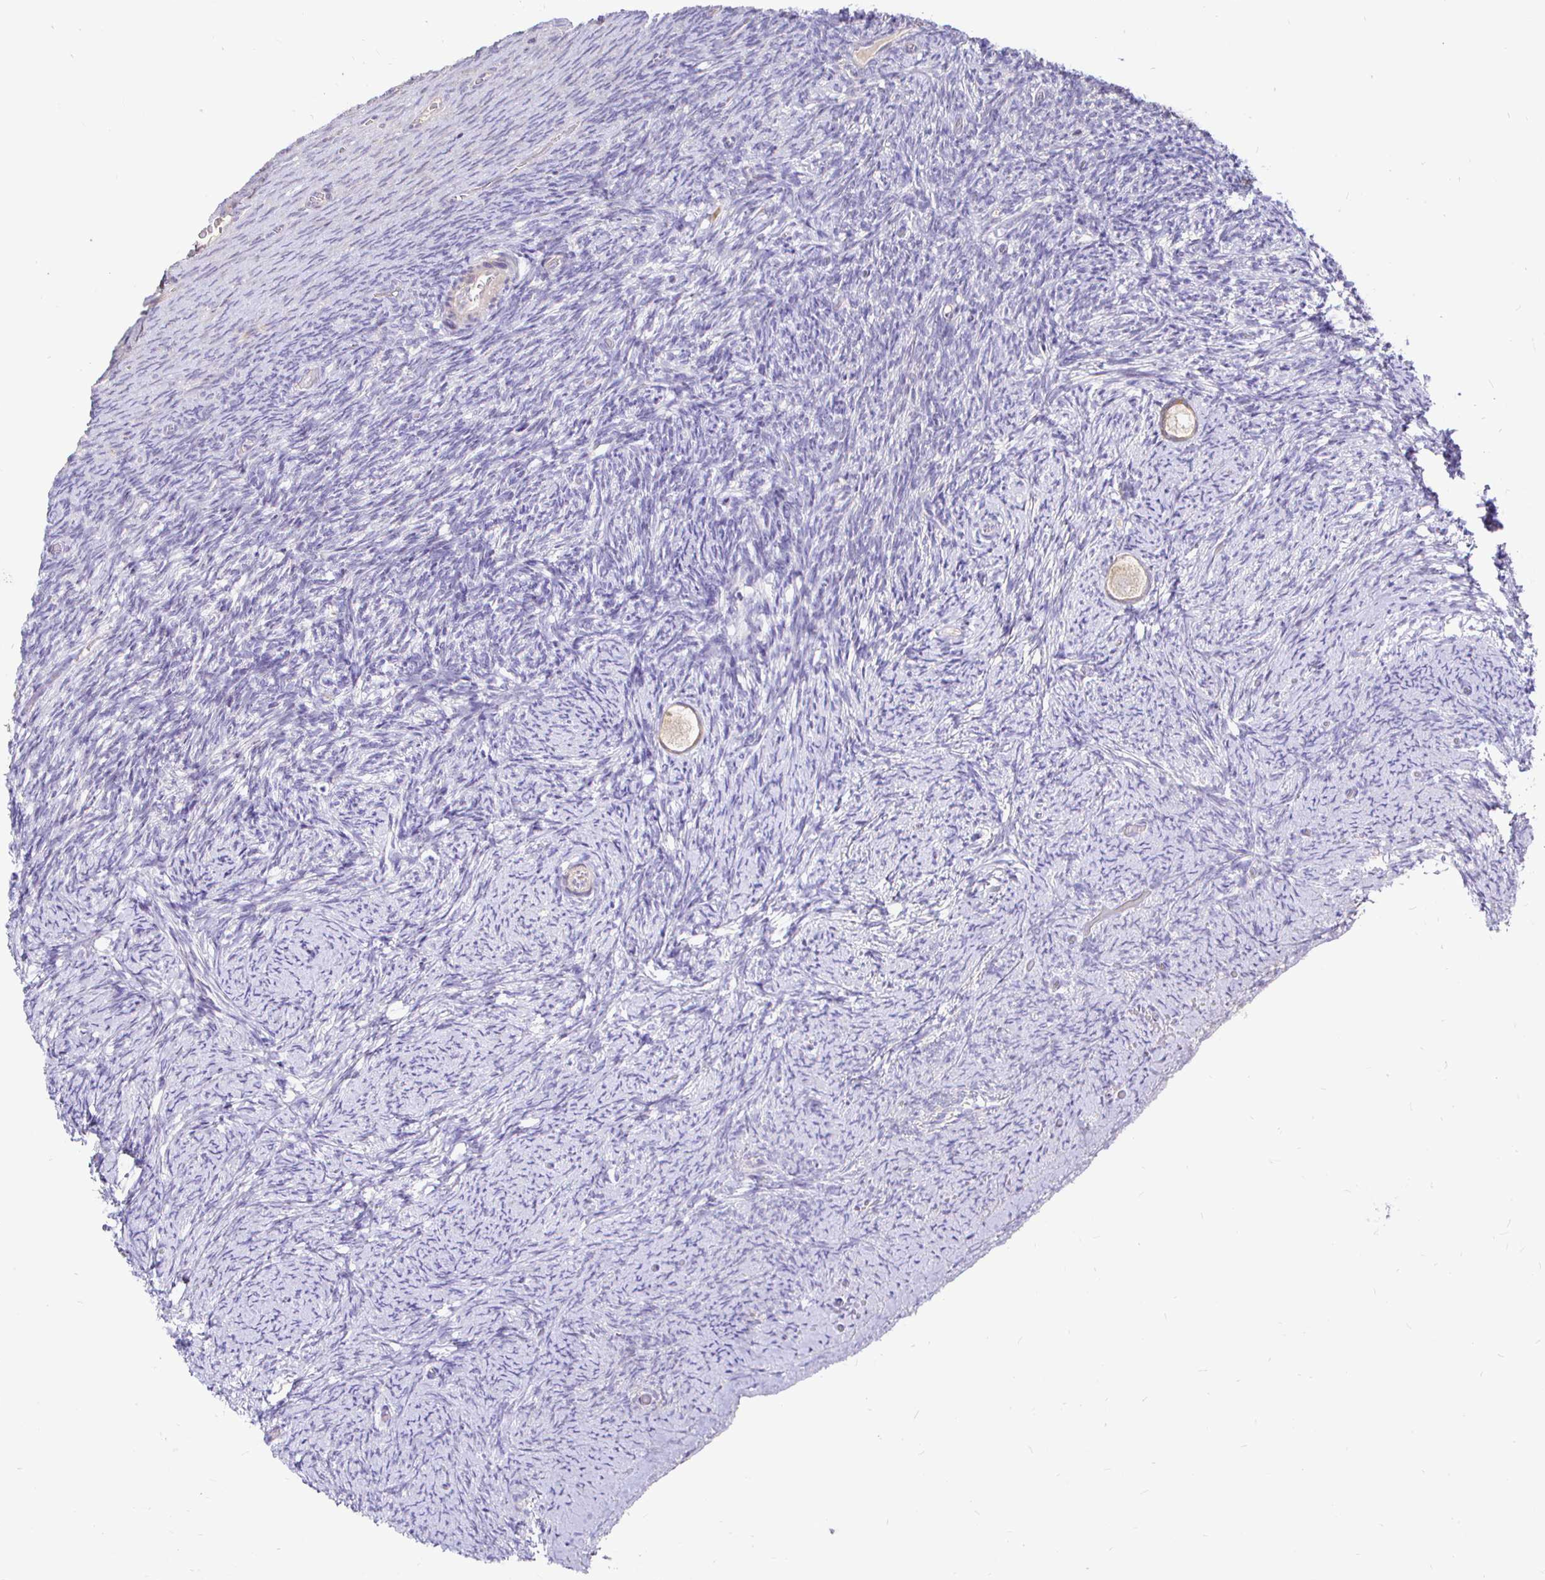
{"staining": {"intensity": "weak", "quantity": ">75%", "location": "cytoplasmic/membranous"}, "tissue": "ovary", "cell_type": "Follicle cells", "image_type": "normal", "snomed": [{"axis": "morphology", "description": "Normal tissue, NOS"}, {"axis": "topography", "description": "Ovary"}], "caption": "Immunohistochemistry (IHC) micrograph of normal human ovary stained for a protein (brown), which reveals low levels of weak cytoplasmic/membranous staining in approximately >75% of follicle cells.", "gene": "NECAB1", "patient": {"sex": "female", "age": 34}}